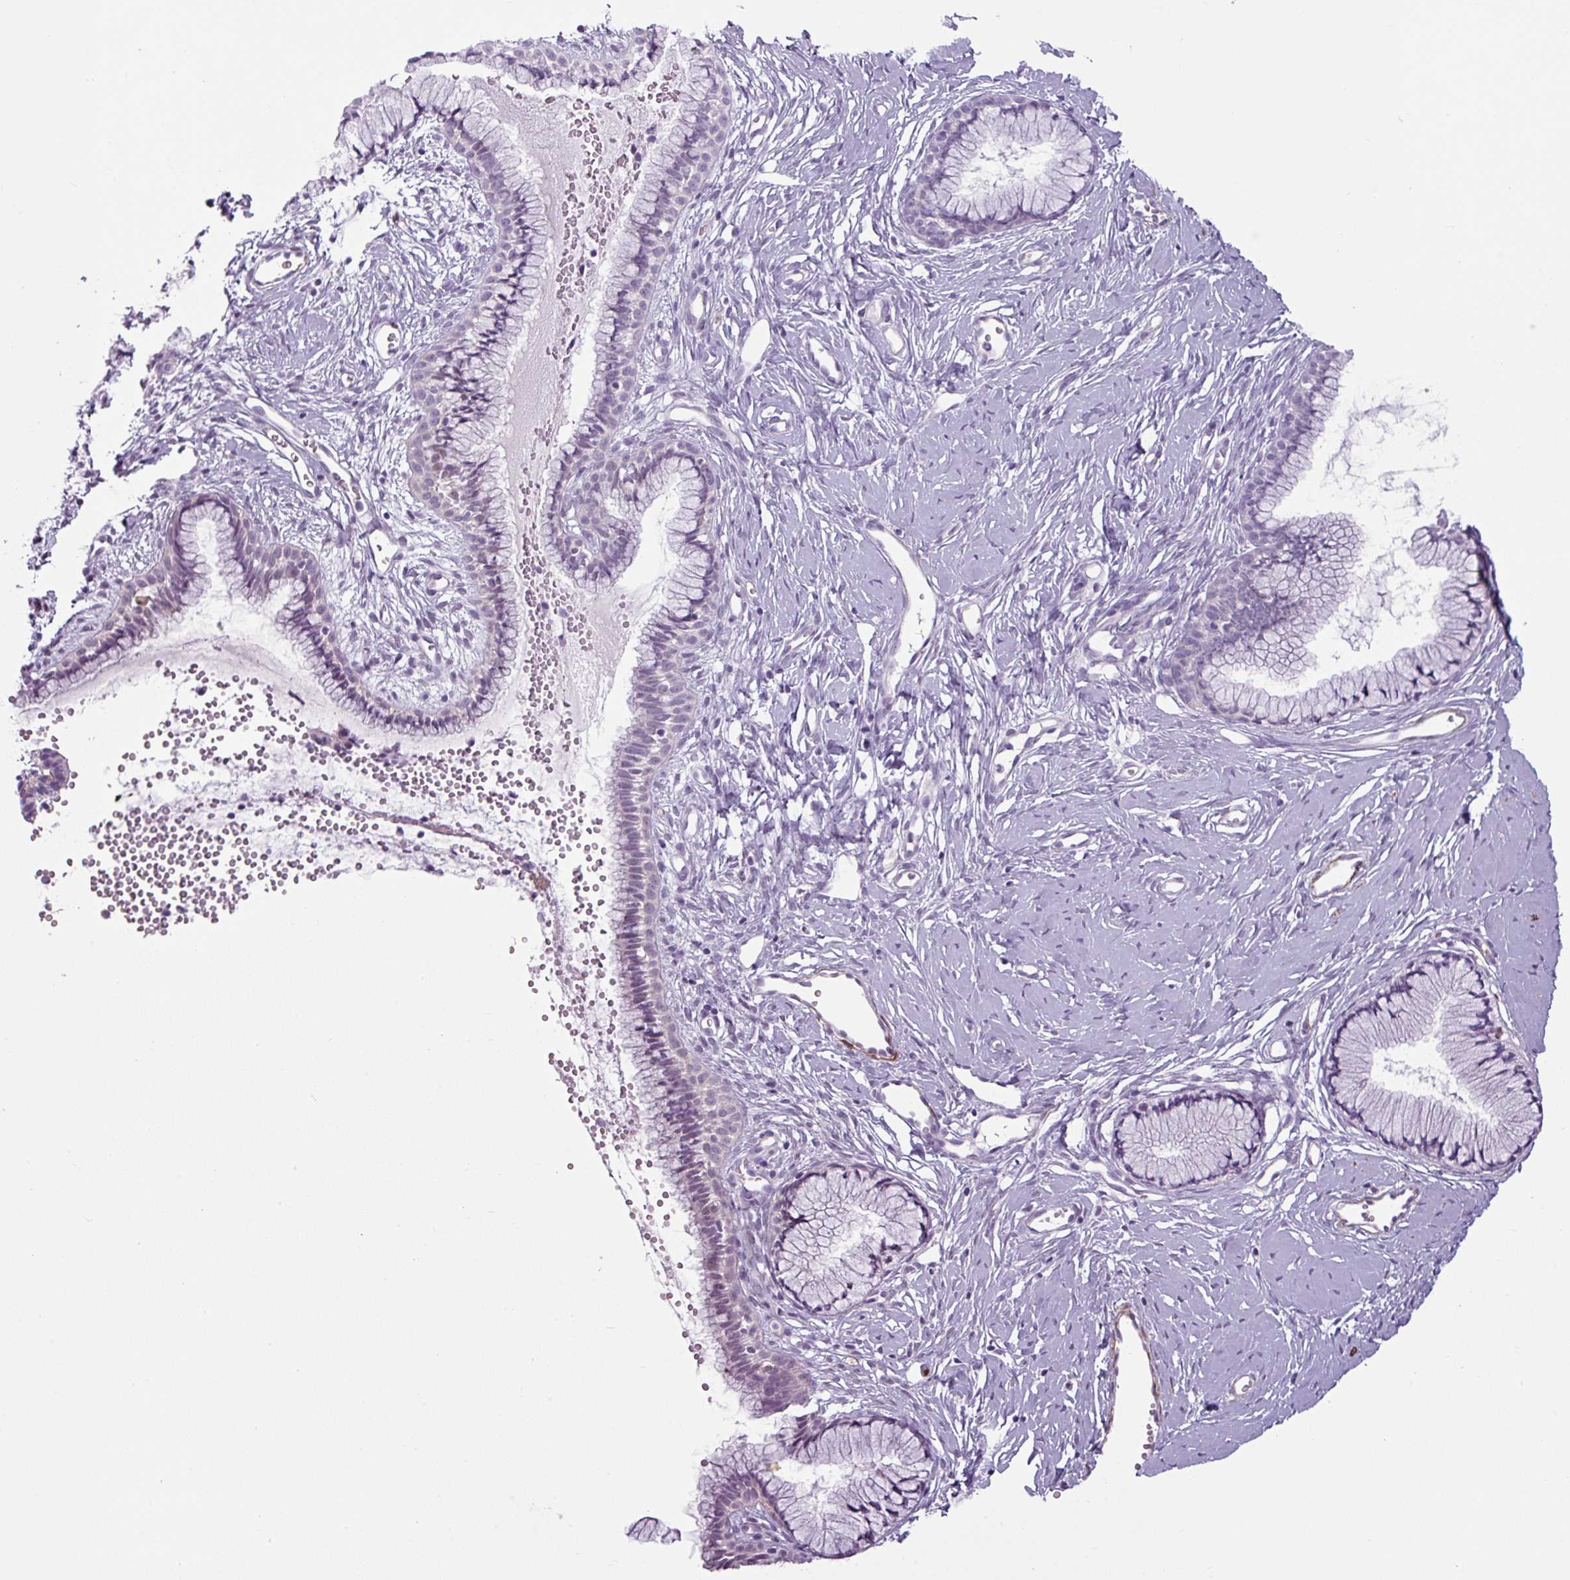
{"staining": {"intensity": "weak", "quantity": "<25%", "location": "nuclear"}, "tissue": "cervix", "cell_type": "Glandular cells", "image_type": "normal", "snomed": [{"axis": "morphology", "description": "Normal tissue, NOS"}, {"axis": "topography", "description": "Cervix"}], "caption": "Glandular cells show no significant positivity in benign cervix.", "gene": "ATP10A", "patient": {"sex": "female", "age": 40}}